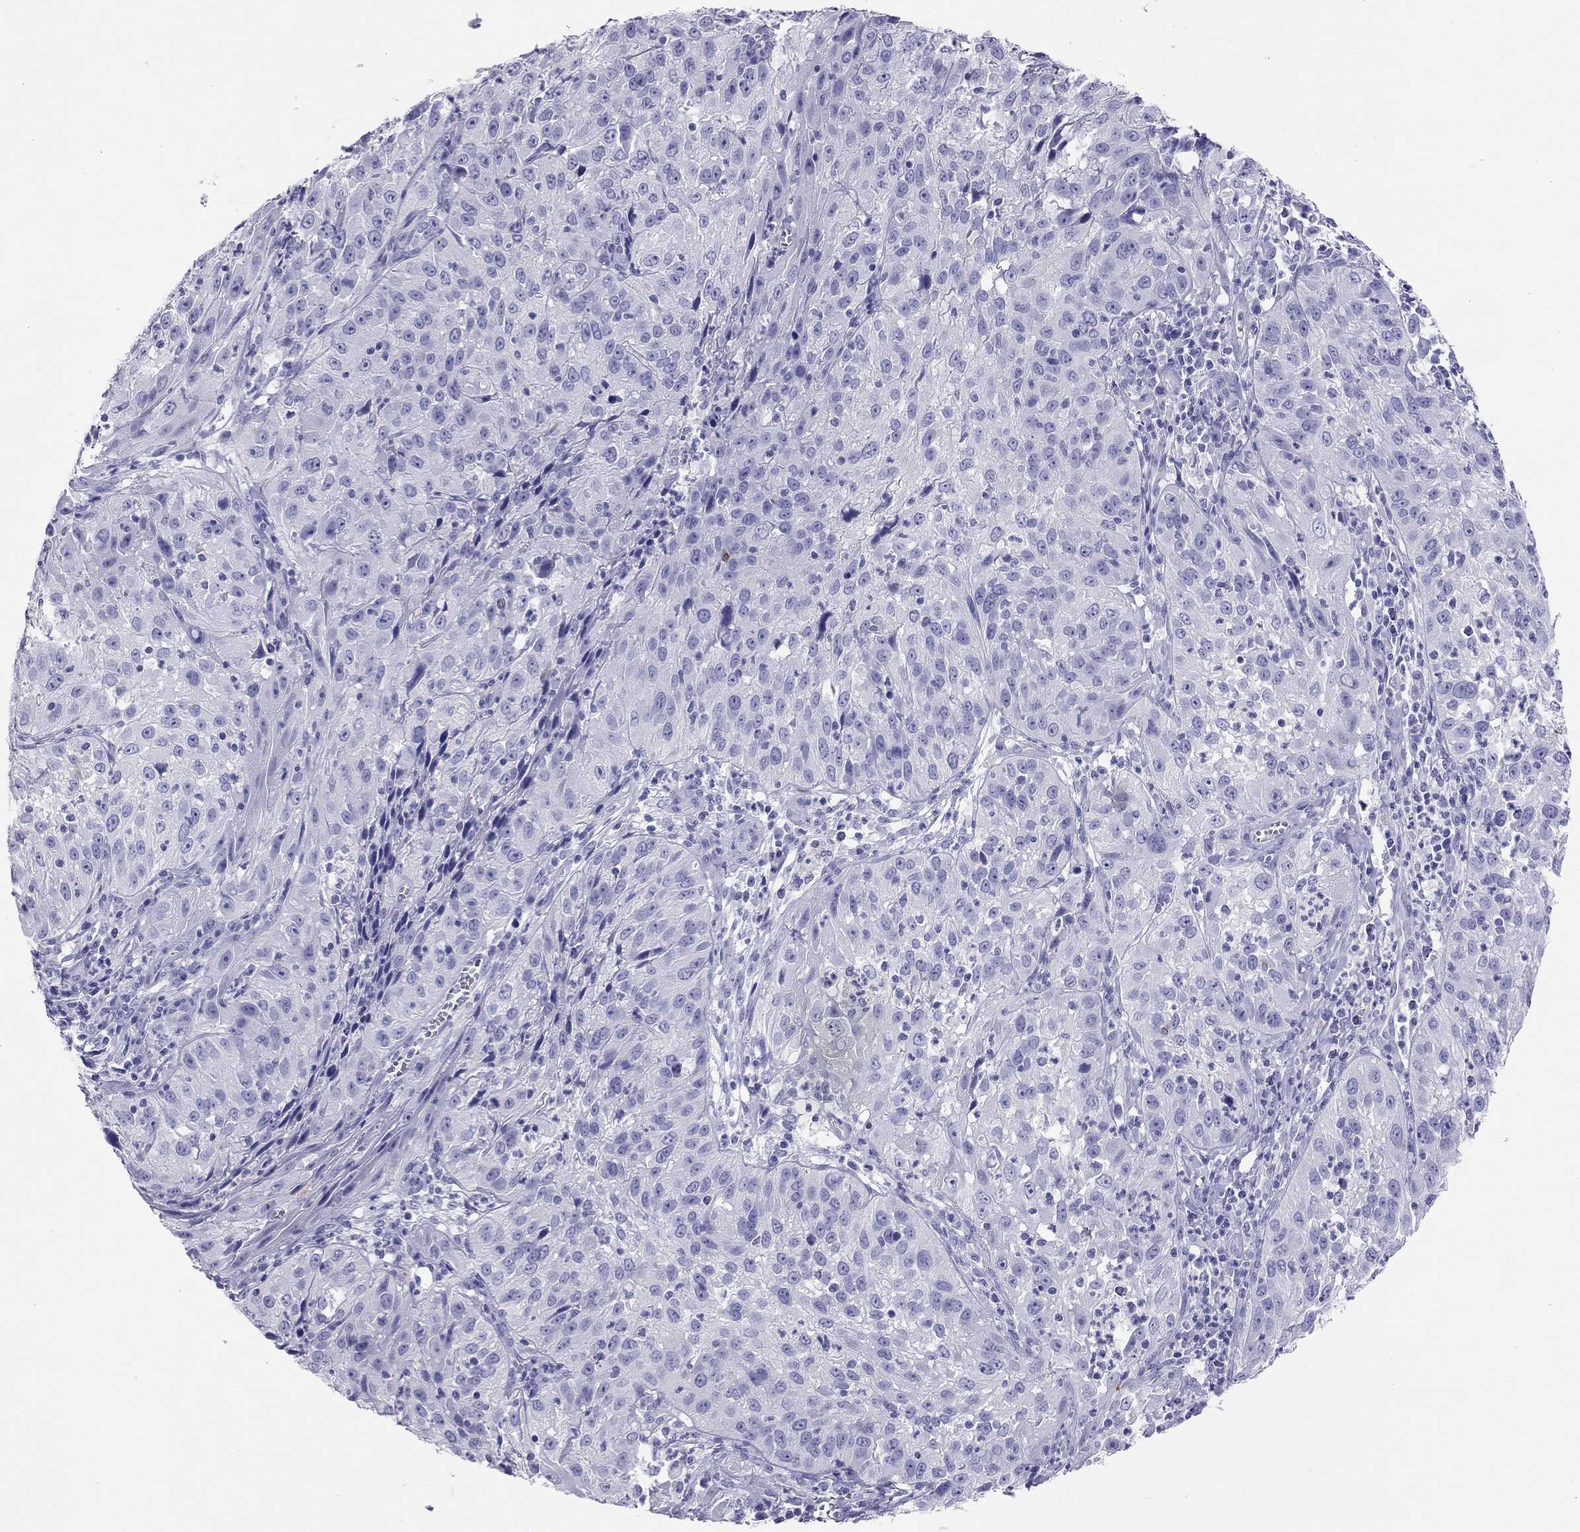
{"staining": {"intensity": "negative", "quantity": "none", "location": "none"}, "tissue": "cervical cancer", "cell_type": "Tumor cells", "image_type": "cancer", "snomed": [{"axis": "morphology", "description": "Squamous cell carcinoma, NOS"}, {"axis": "topography", "description": "Cervix"}], "caption": "High power microscopy image of an immunohistochemistry (IHC) photomicrograph of cervical cancer, revealing no significant staining in tumor cells.", "gene": "HLA-DQB2", "patient": {"sex": "female", "age": 32}}